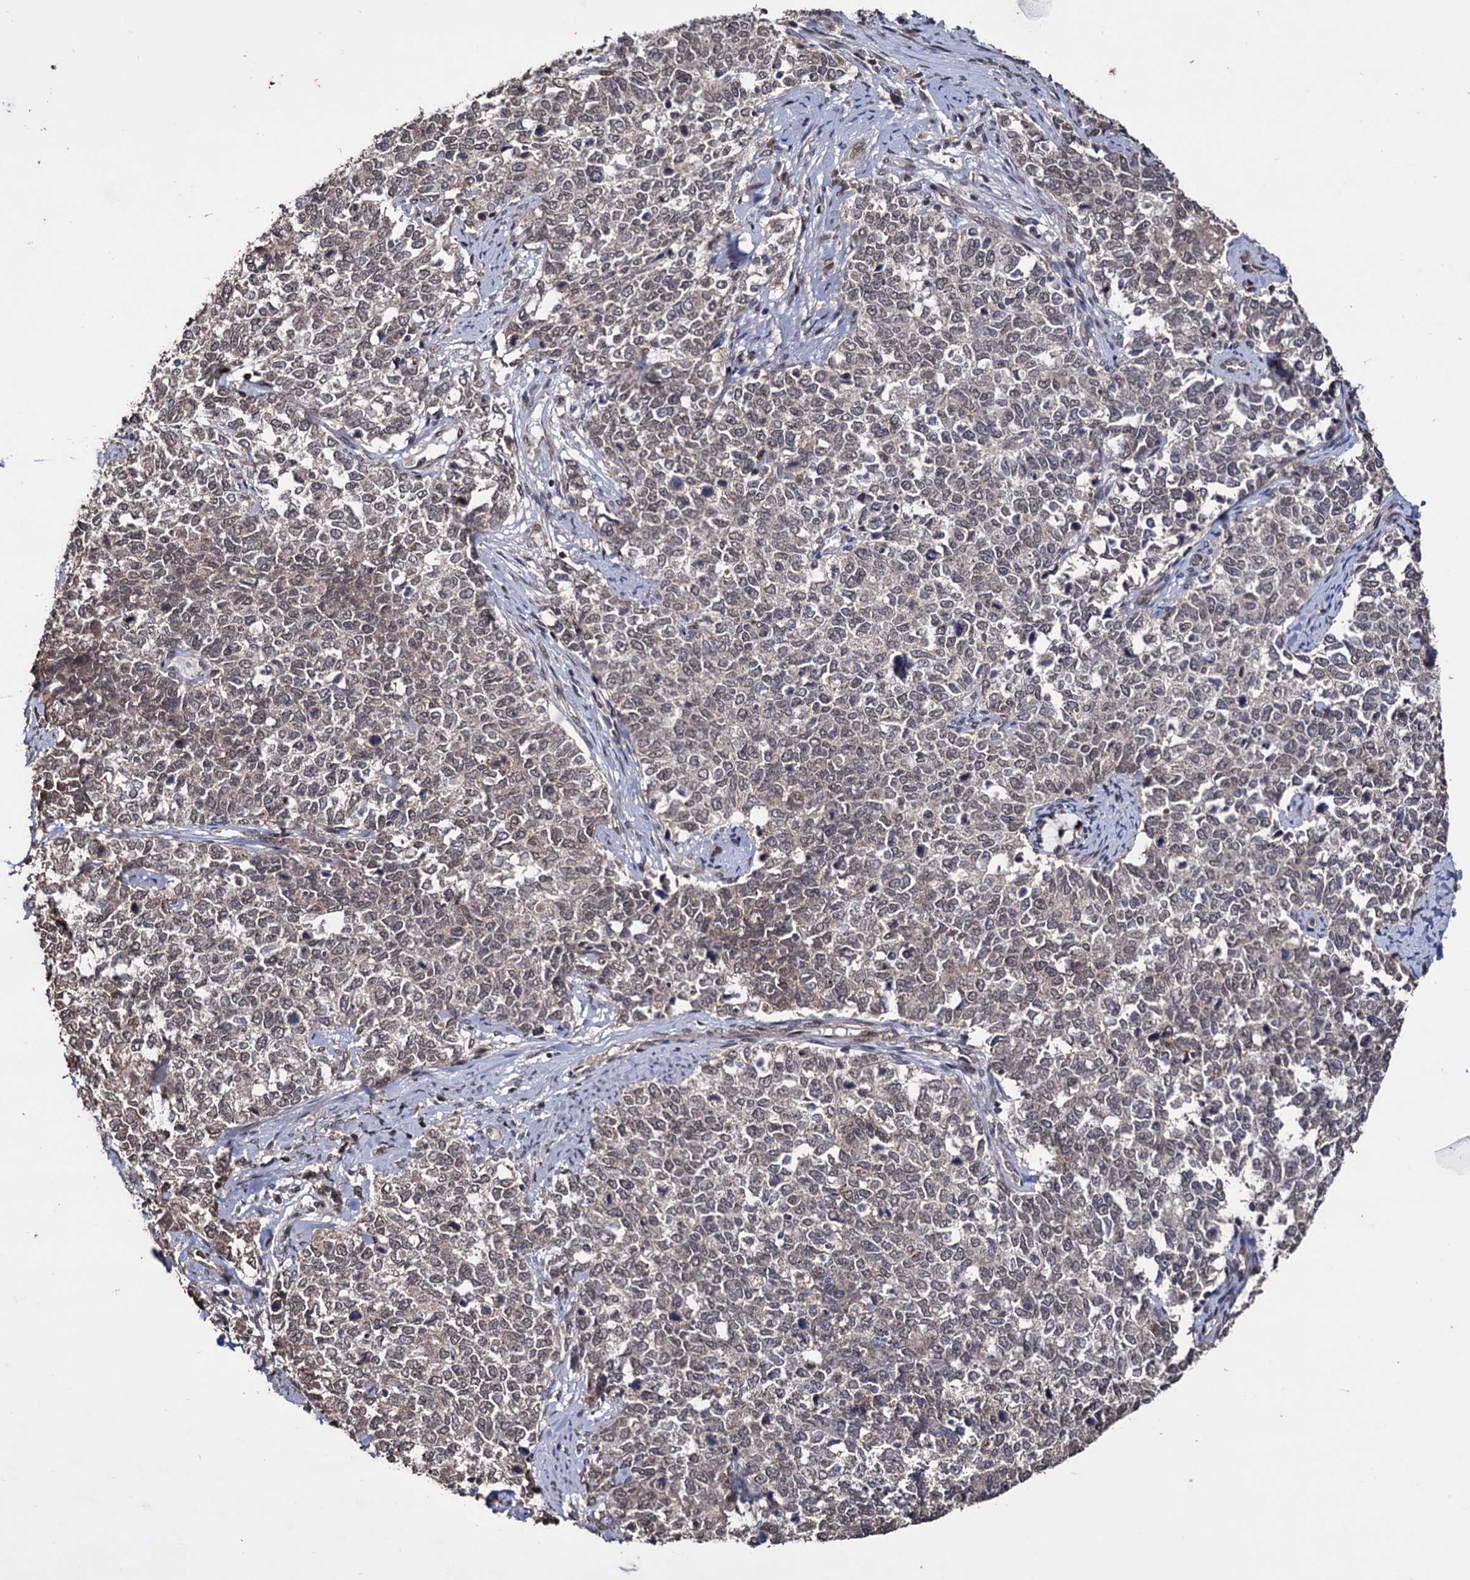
{"staining": {"intensity": "weak", "quantity": "<25%", "location": "cytoplasmic/membranous"}, "tissue": "cervical cancer", "cell_type": "Tumor cells", "image_type": "cancer", "snomed": [{"axis": "morphology", "description": "Squamous cell carcinoma, NOS"}, {"axis": "topography", "description": "Cervix"}], "caption": "Tumor cells show no significant protein positivity in cervical cancer.", "gene": "KLF5", "patient": {"sex": "female", "age": 63}}